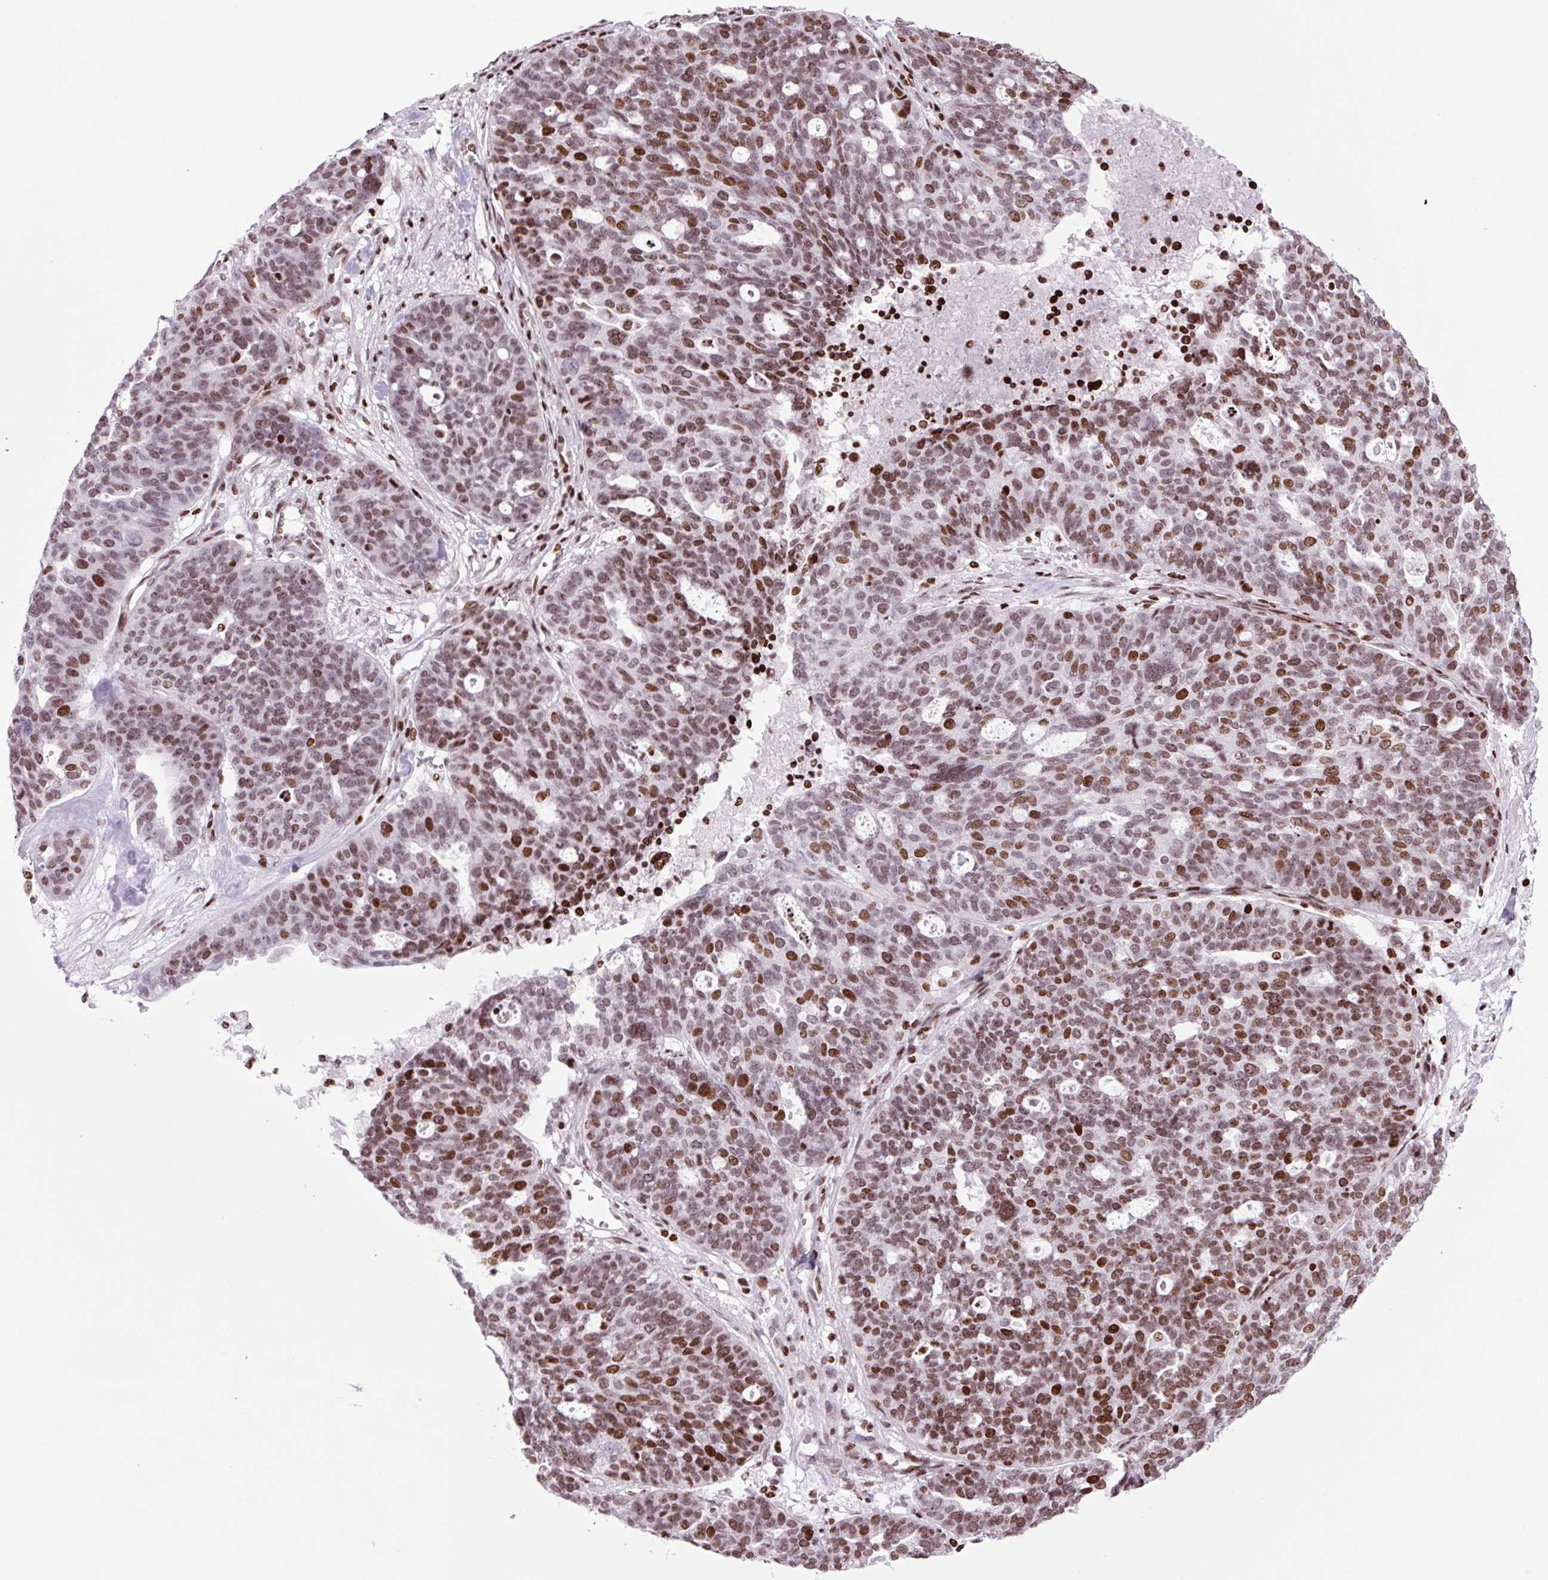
{"staining": {"intensity": "moderate", "quantity": ">75%", "location": "nuclear"}, "tissue": "ovarian cancer", "cell_type": "Tumor cells", "image_type": "cancer", "snomed": [{"axis": "morphology", "description": "Cystadenocarcinoma, serous, NOS"}, {"axis": "topography", "description": "Ovary"}], "caption": "There is medium levels of moderate nuclear positivity in tumor cells of serous cystadenocarcinoma (ovarian), as demonstrated by immunohistochemical staining (brown color).", "gene": "H1-3", "patient": {"sex": "female", "age": 59}}